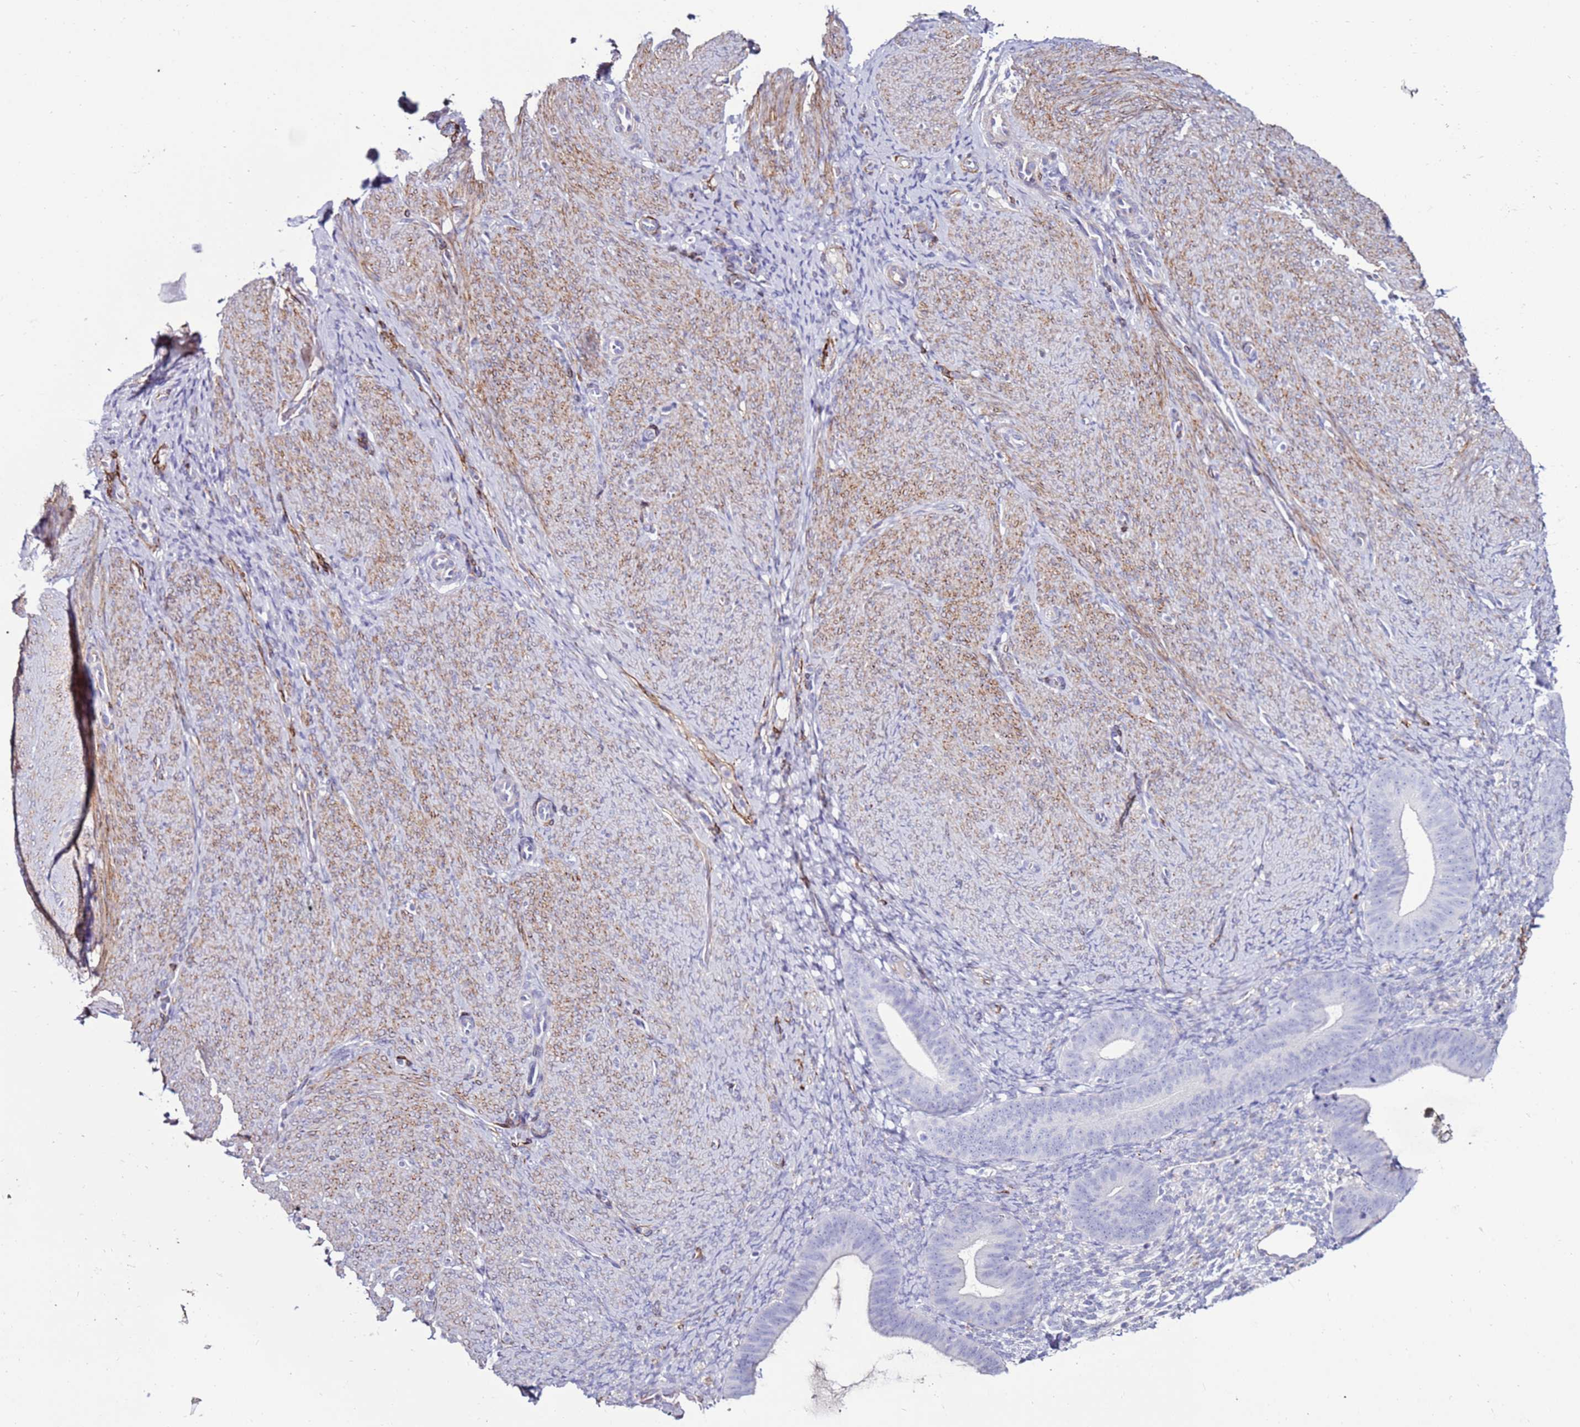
{"staining": {"intensity": "negative", "quantity": "none", "location": "none"}, "tissue": "endometrium", "cell_type": "Cells in endometrial stroma", "image_type": "normal", "snomed": [{"axis": "morphology", "description": "Normal tissue, NOS"}, {"axis": "topography", "description": "Endometrium"}], "caption": "Protein analysis of benign endometrium shows no significant expression in cells in endometrial stroma.", "gene": "CLEC4M", "patient": {"sex": "female", "age": 65}}